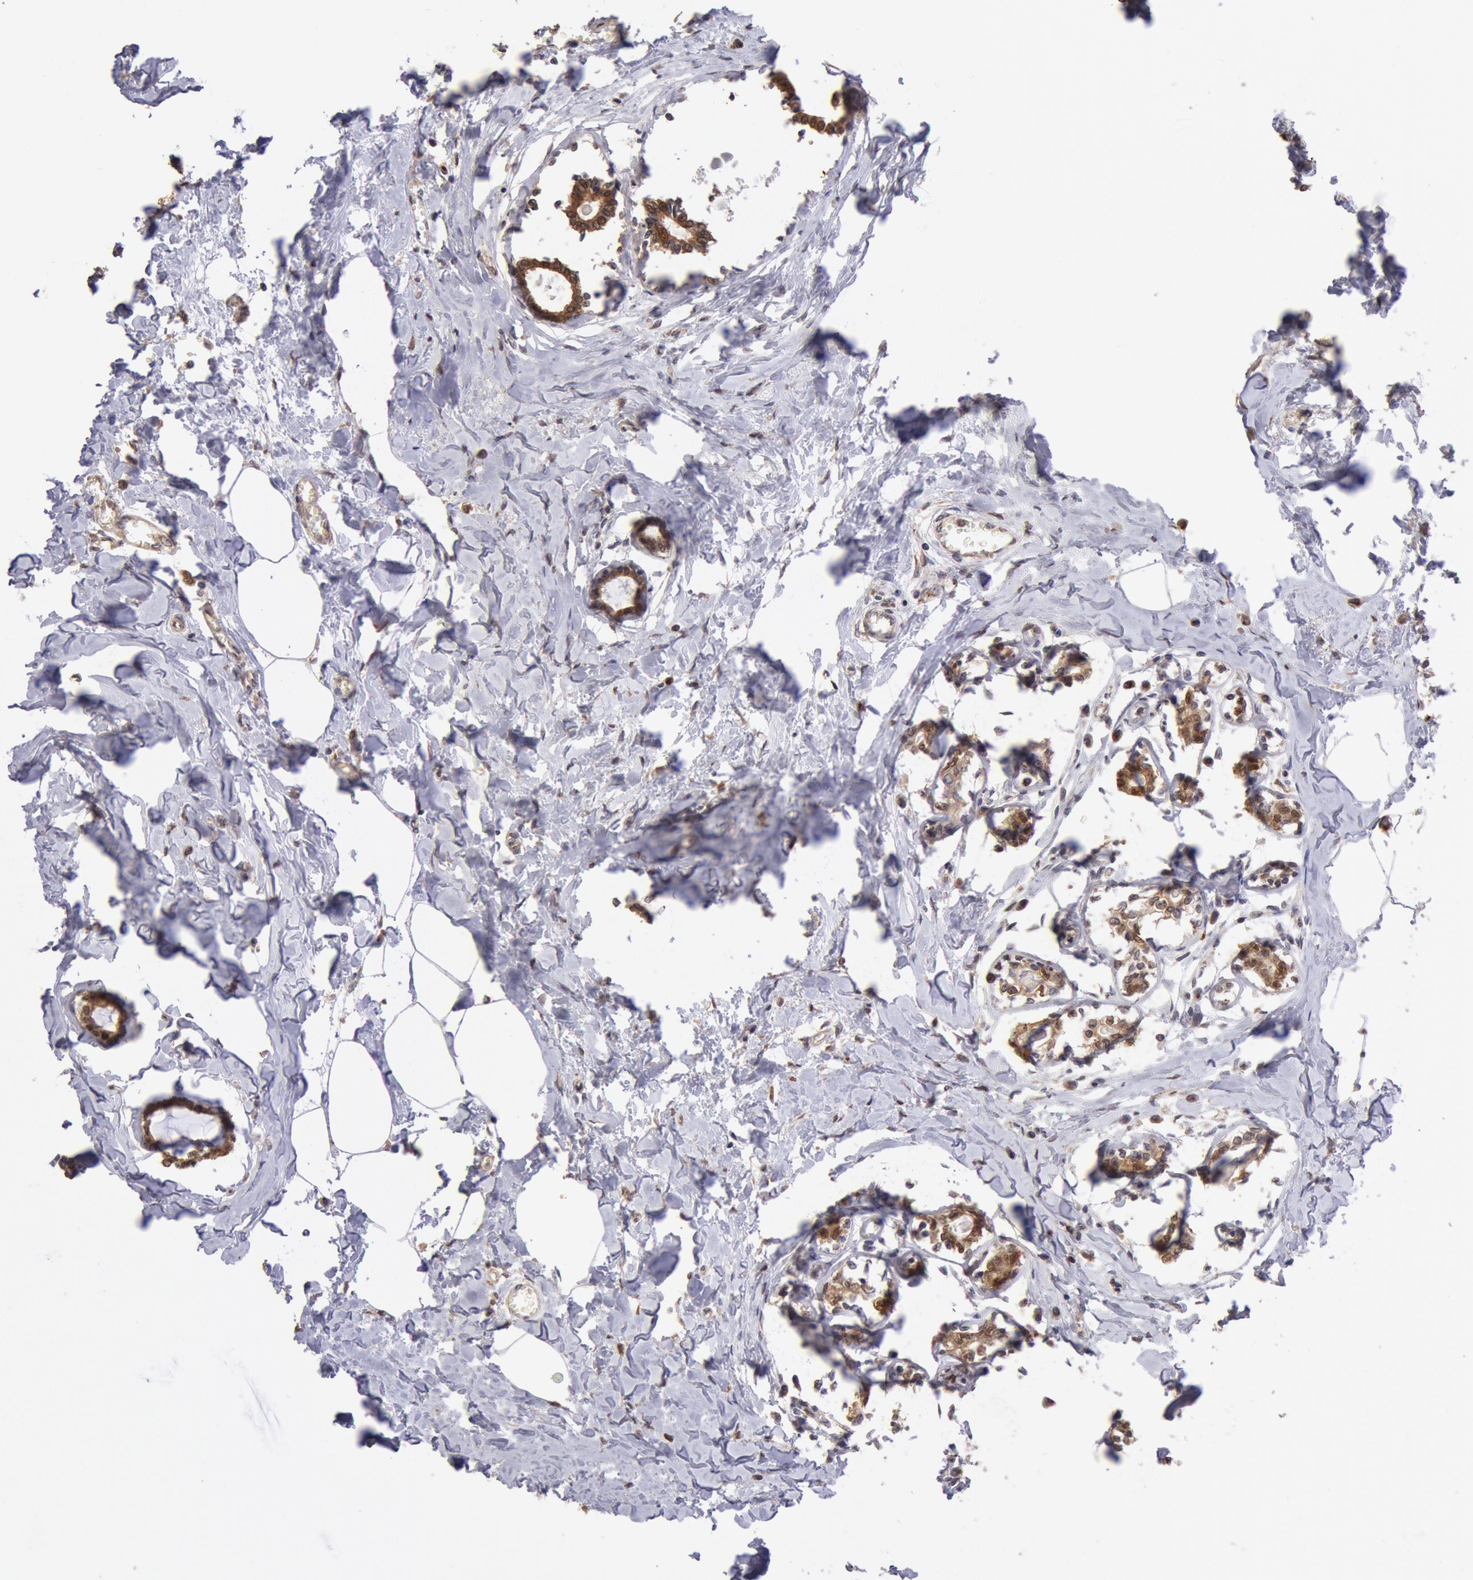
{"staining": {"intensity": "moderate", "quantity": ">75%", "location": "cytoplasmic/membranous"}, "tissue": "breast cancer", "cell_type": "Tumor cells", "image_type": "cancer", "snomed": [{"axis": "morphology", "description": "Lobular carcinoma"}, {"axis": "topography", "description": "Breast"}], "caption": "A brown stain highlights moderate cytoplasmic/membranous staining of a protein in human breast cancer (lobular carcinoma) tumor cells.", "gene": "COMT", "patient": {"sex": "female", "age": 51}}